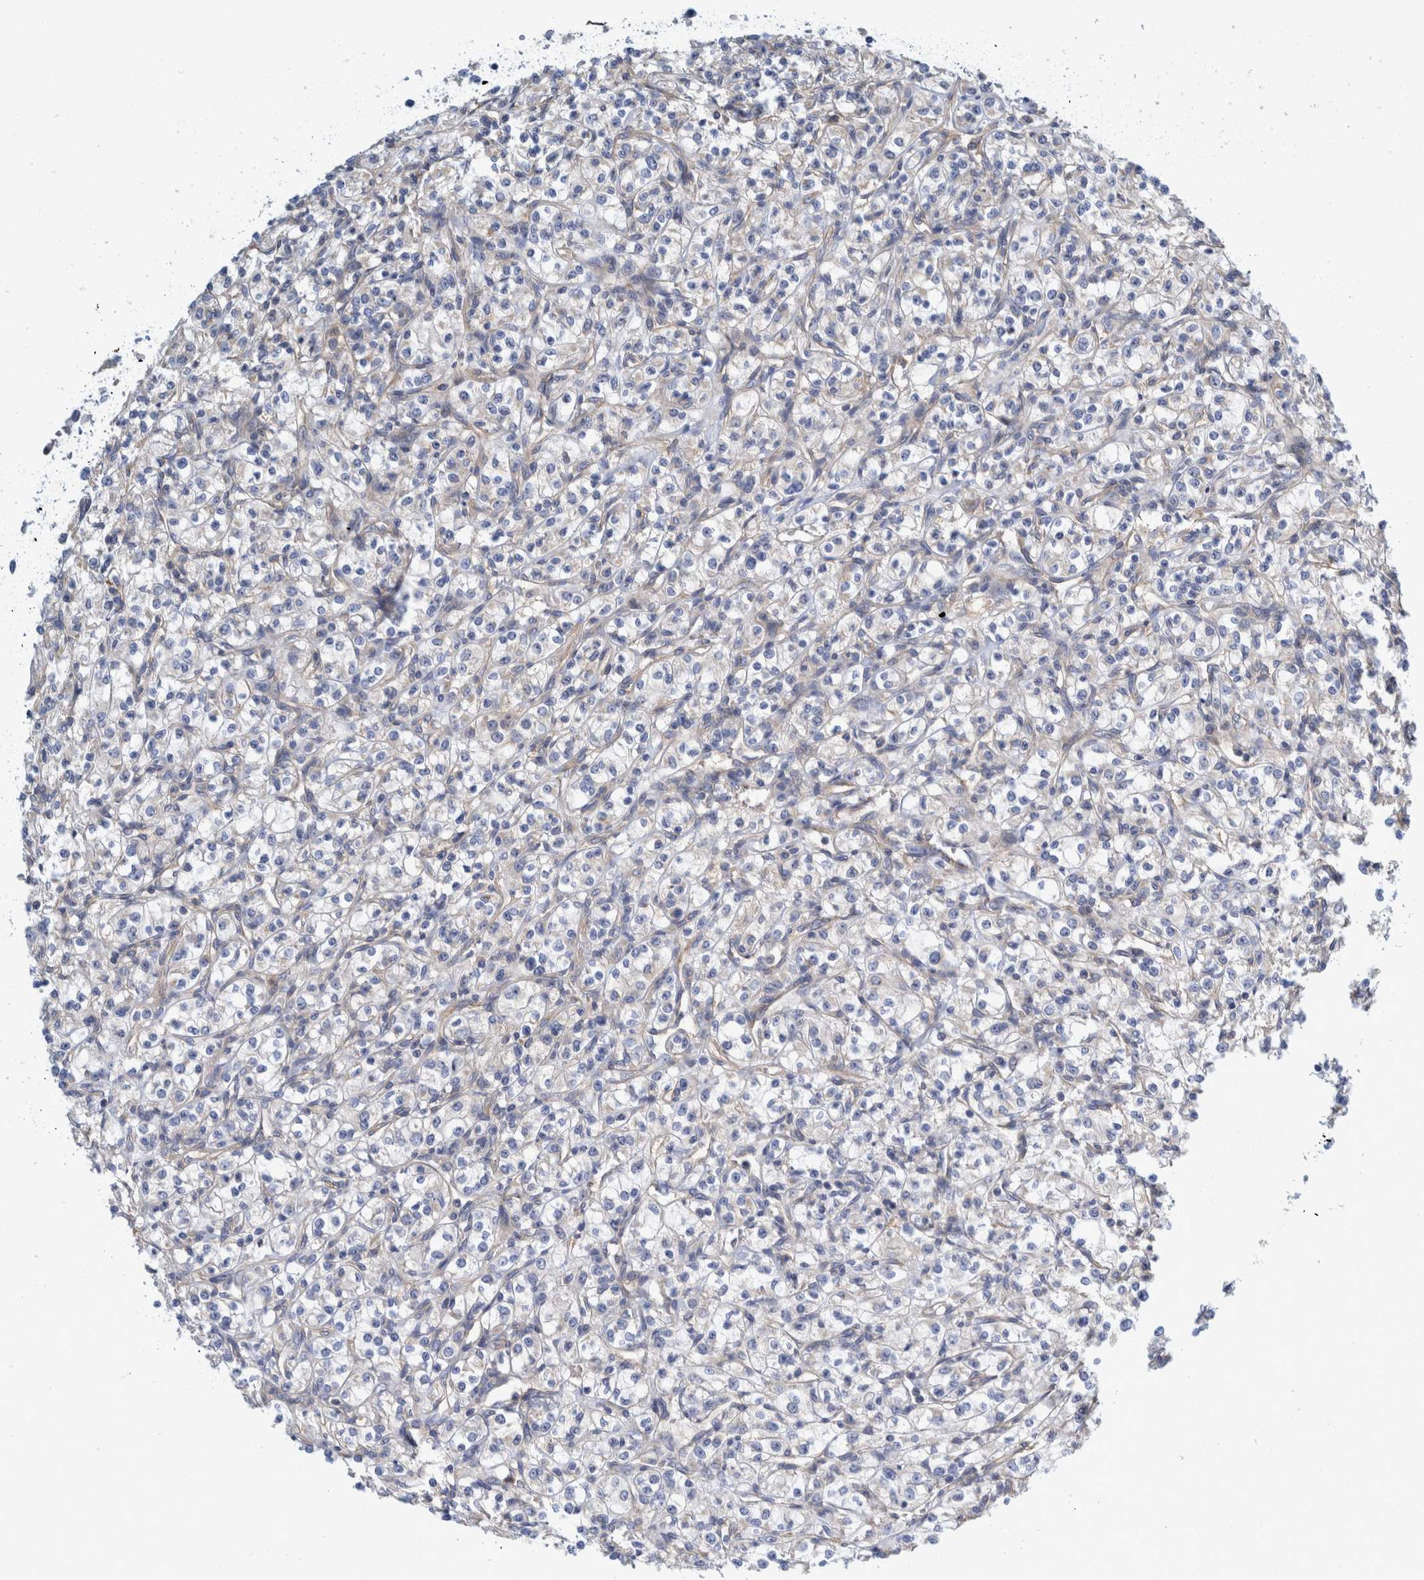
{"staining": {"intensity": "negative", "quantity": "none", "location": "none"}, "tissue": "renal cancer", "cell_type": "Tumor cells", "image_type": "cancer", "snomed": [{"axis": "morphology", "description": "Adenocarcinoma, NOS"}, {"axis": "topography", "description": "Kidney"}], "caption": "This histopathology image is of adenocarcinoma (renal) stained with immunohistochemistry to label a protein in brown with the nuclei are counter-stained blue. There is no staining in tumor cells.", "gene": "ZNF324B", "patient": {"sex": "male", "age": 77}}